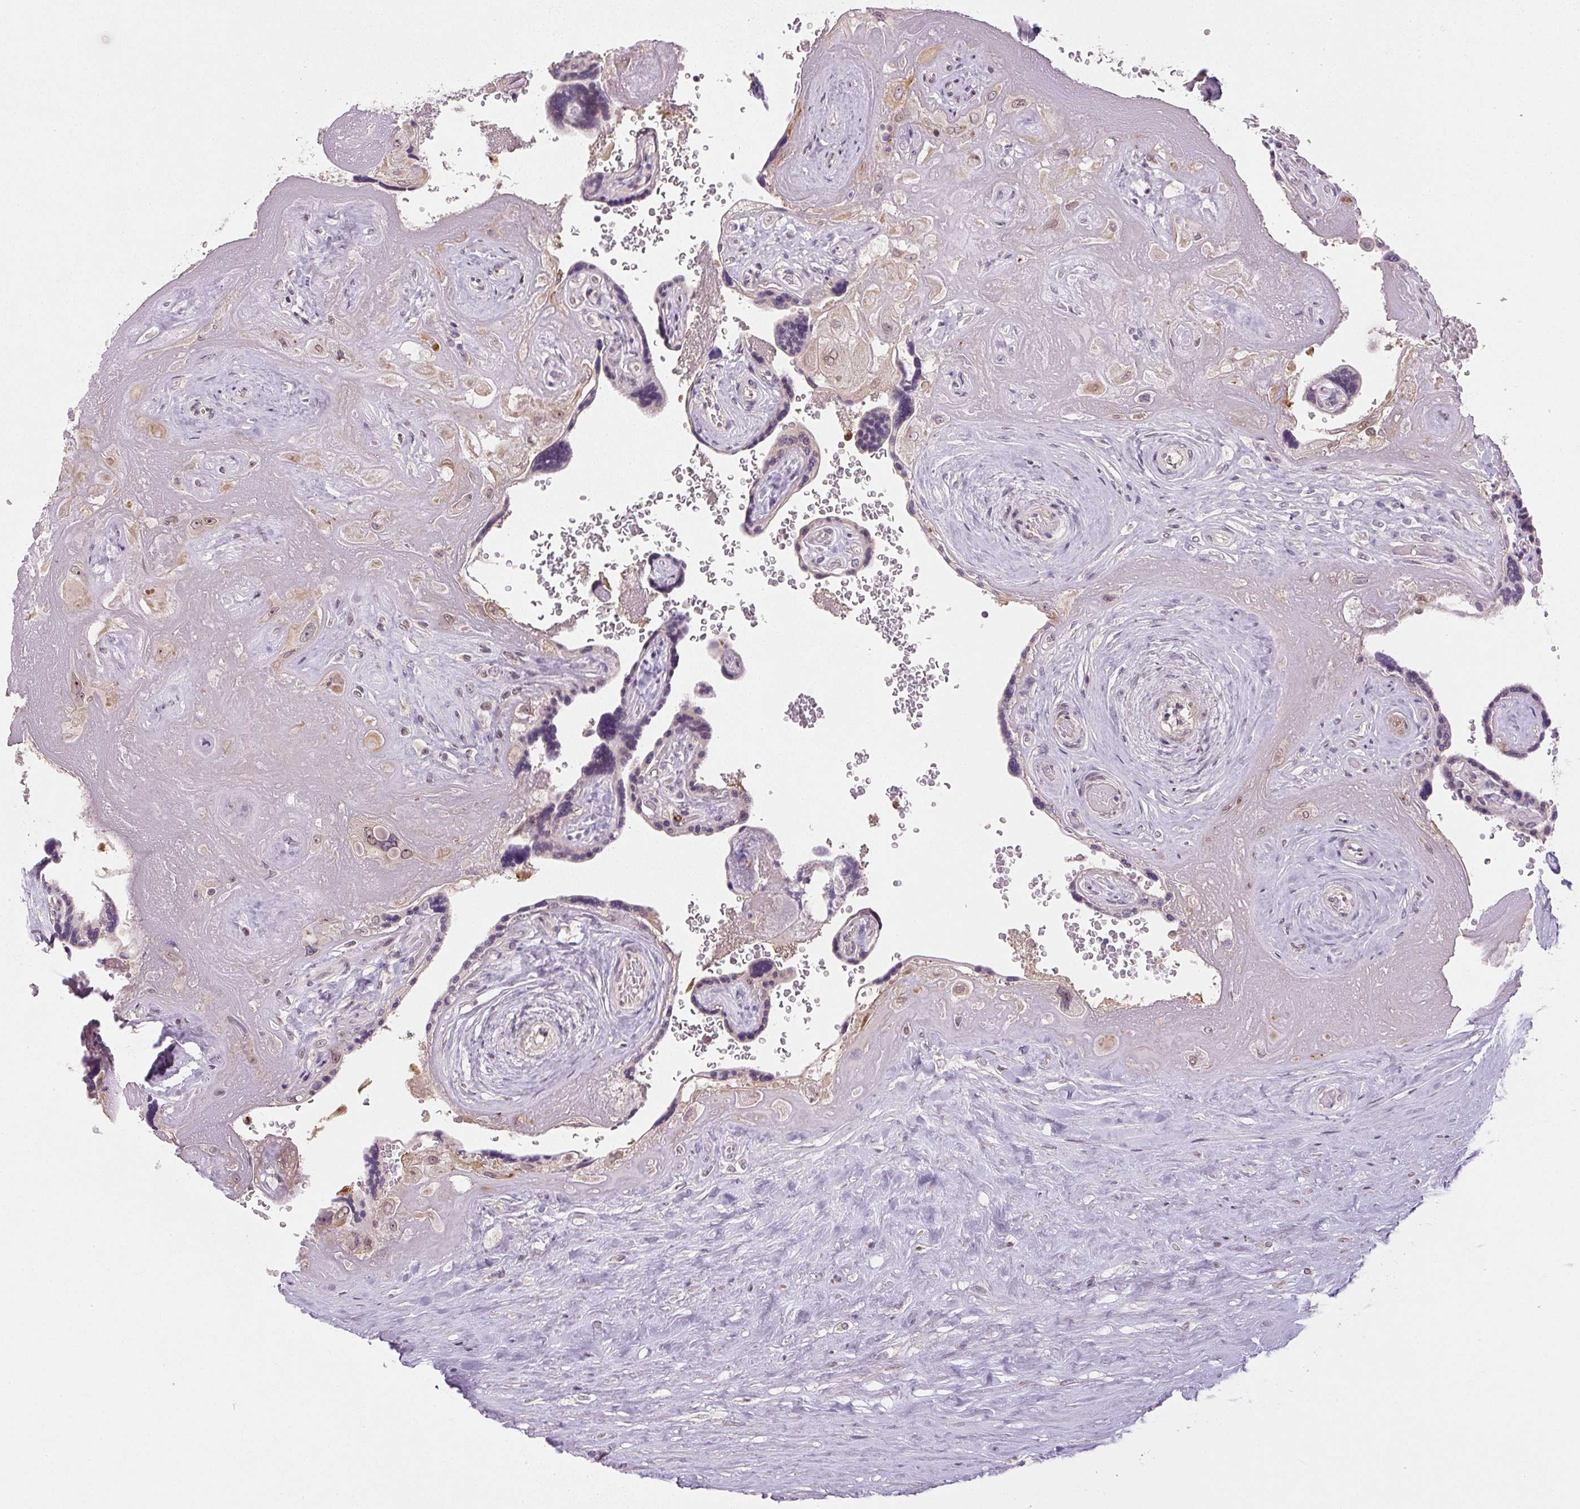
{"staining": {"intensity": "negative", "quantity": "none", "location": "none"}, "tissue": "placenta", "cell_type": "Decidual cells", "image_type": "normal", "snomed": [{"axis": "morphology", "description": "Normal tissue, NOS"}, {"axis": "topography", "description": "Placenta"}], "caption": "Protein analysis of normal placenta shows no significant staining in decidual cells. The staining is performed using DAB brown chromogen with nuclei counter-stained in using hematoxylin.", "gene": "SGF29", "patient": {"sex": "female", "age": 32}}